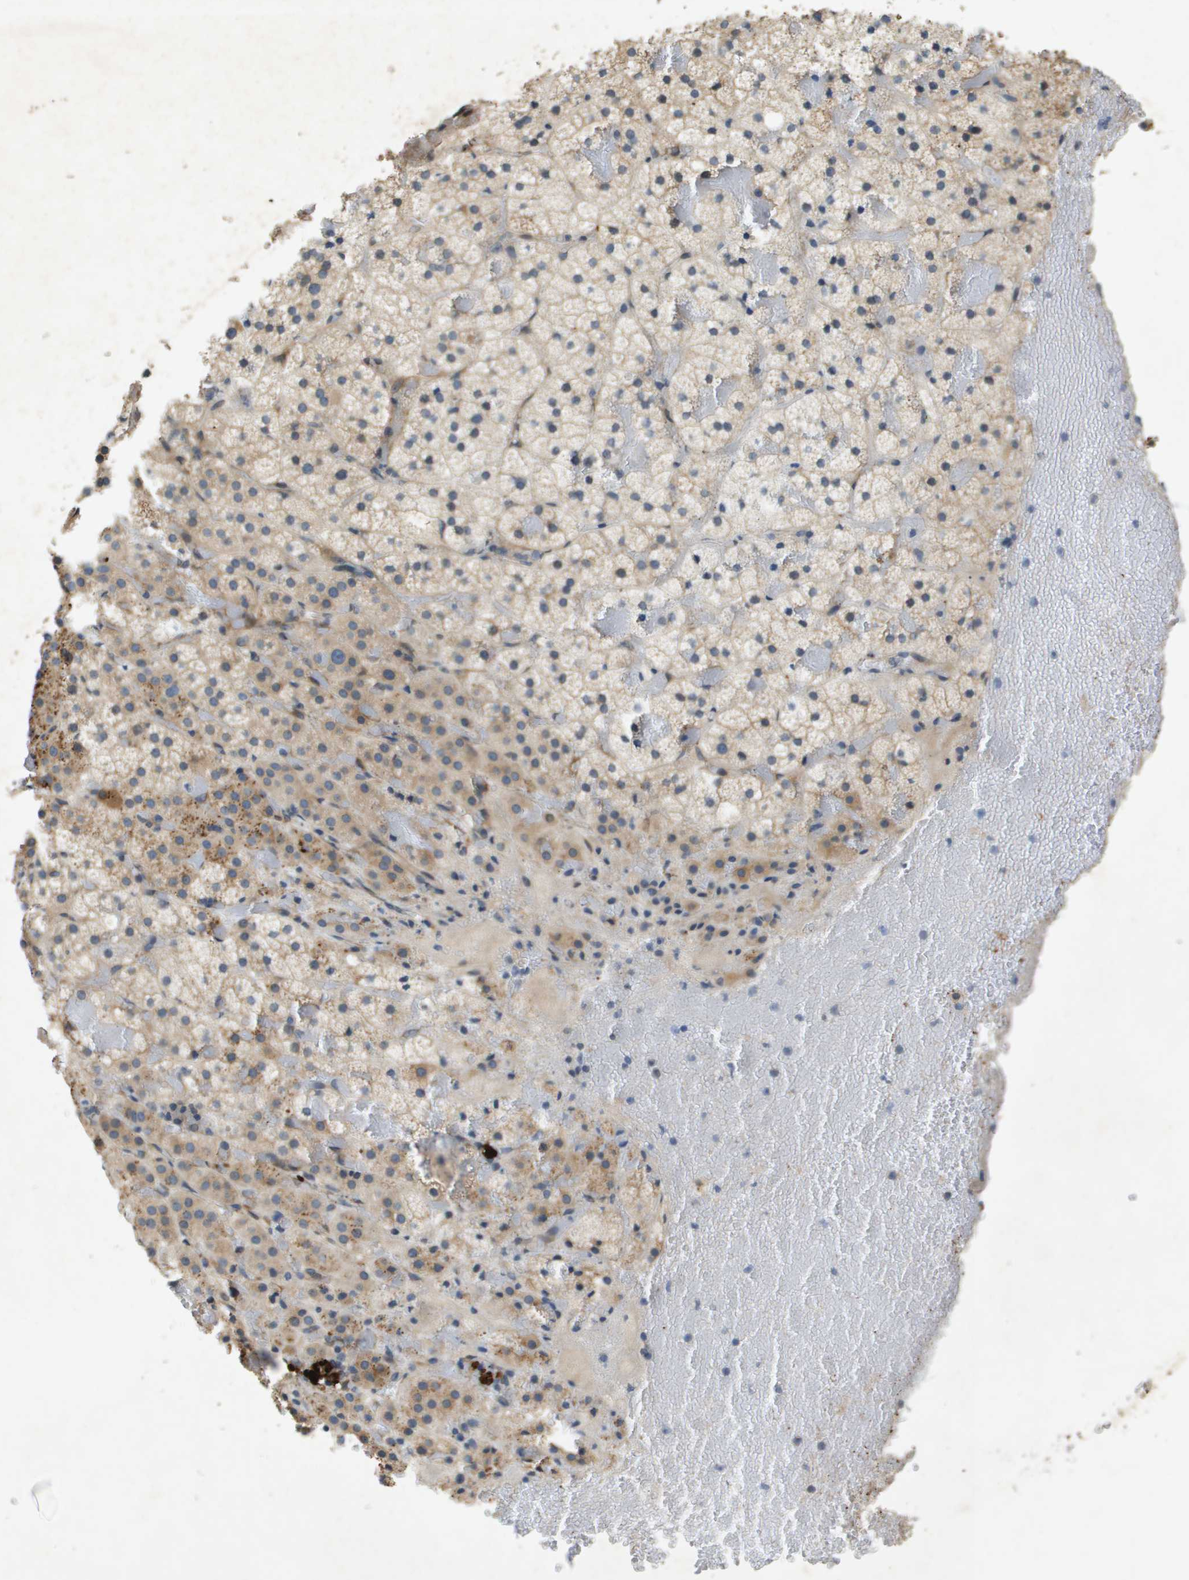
{"staining": {"intensity": "weak", "quantity": ">75%", "location": "cytoplasmic/membranous"}, "tissue": "adrenal gland", "cell_type": "Glandular cells", "image_type": "normal", "snomed": [{"axis": "morphology", "description": "Normal tissue, NOS"}, {"axis": "topography", "description": "Adrenal gland"}], "caption": "An immunohistochemistry histopathology image of normal tissue is shown. Protein staining in brown labels weak cytoplasmic/membranous positivity in adrenal gland within glandular cells. (Stains: DAB in brown, nuclei in blue, Microscopy: brightfield microscopy at high magnification).", "gene": "PGAP3", "patient": {"sex": "female", "age": 59}}